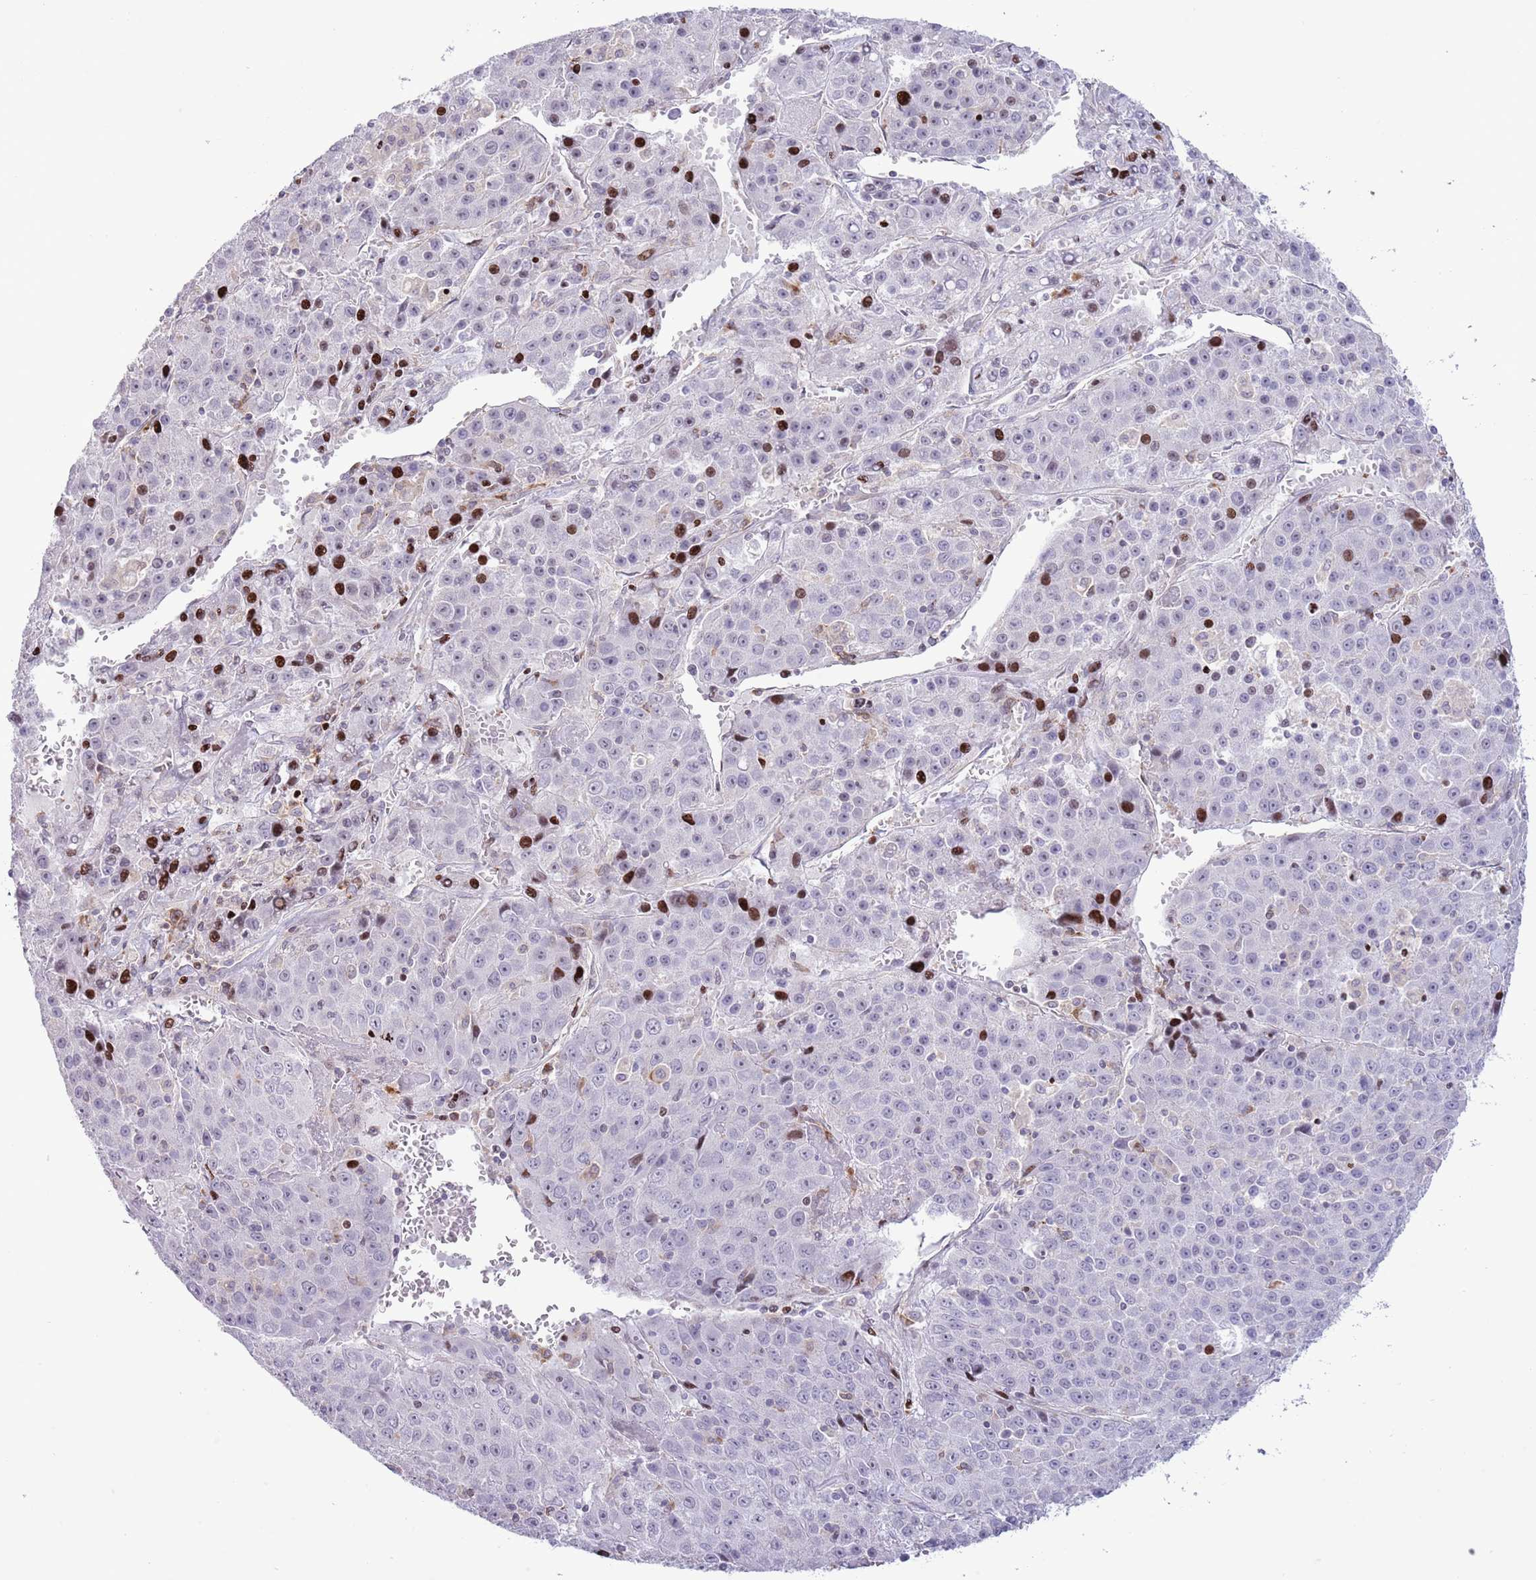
{"staining": {"intensity": "strong", "quantity": "<25%", "location": "nuclear"}, "tissue": "liver cancer", "cell_type": "Tumor cells", "image_type": "cancer", "snomed": [{"axis": "morphology", "description": "Carcinoma, Hepatocellular, NOS"}, {"axis": "topography", "description": "Liver"}], "caption": "Hepatocellular carcinoma (liver) stained with DAB (3,3'-diaminobenzidine) IHC shows medium levels of strong nuclear staining in approximately <25% of tumor cells.", "gene": "ANO8", "patient": {"sex": "female", "age": 53}}